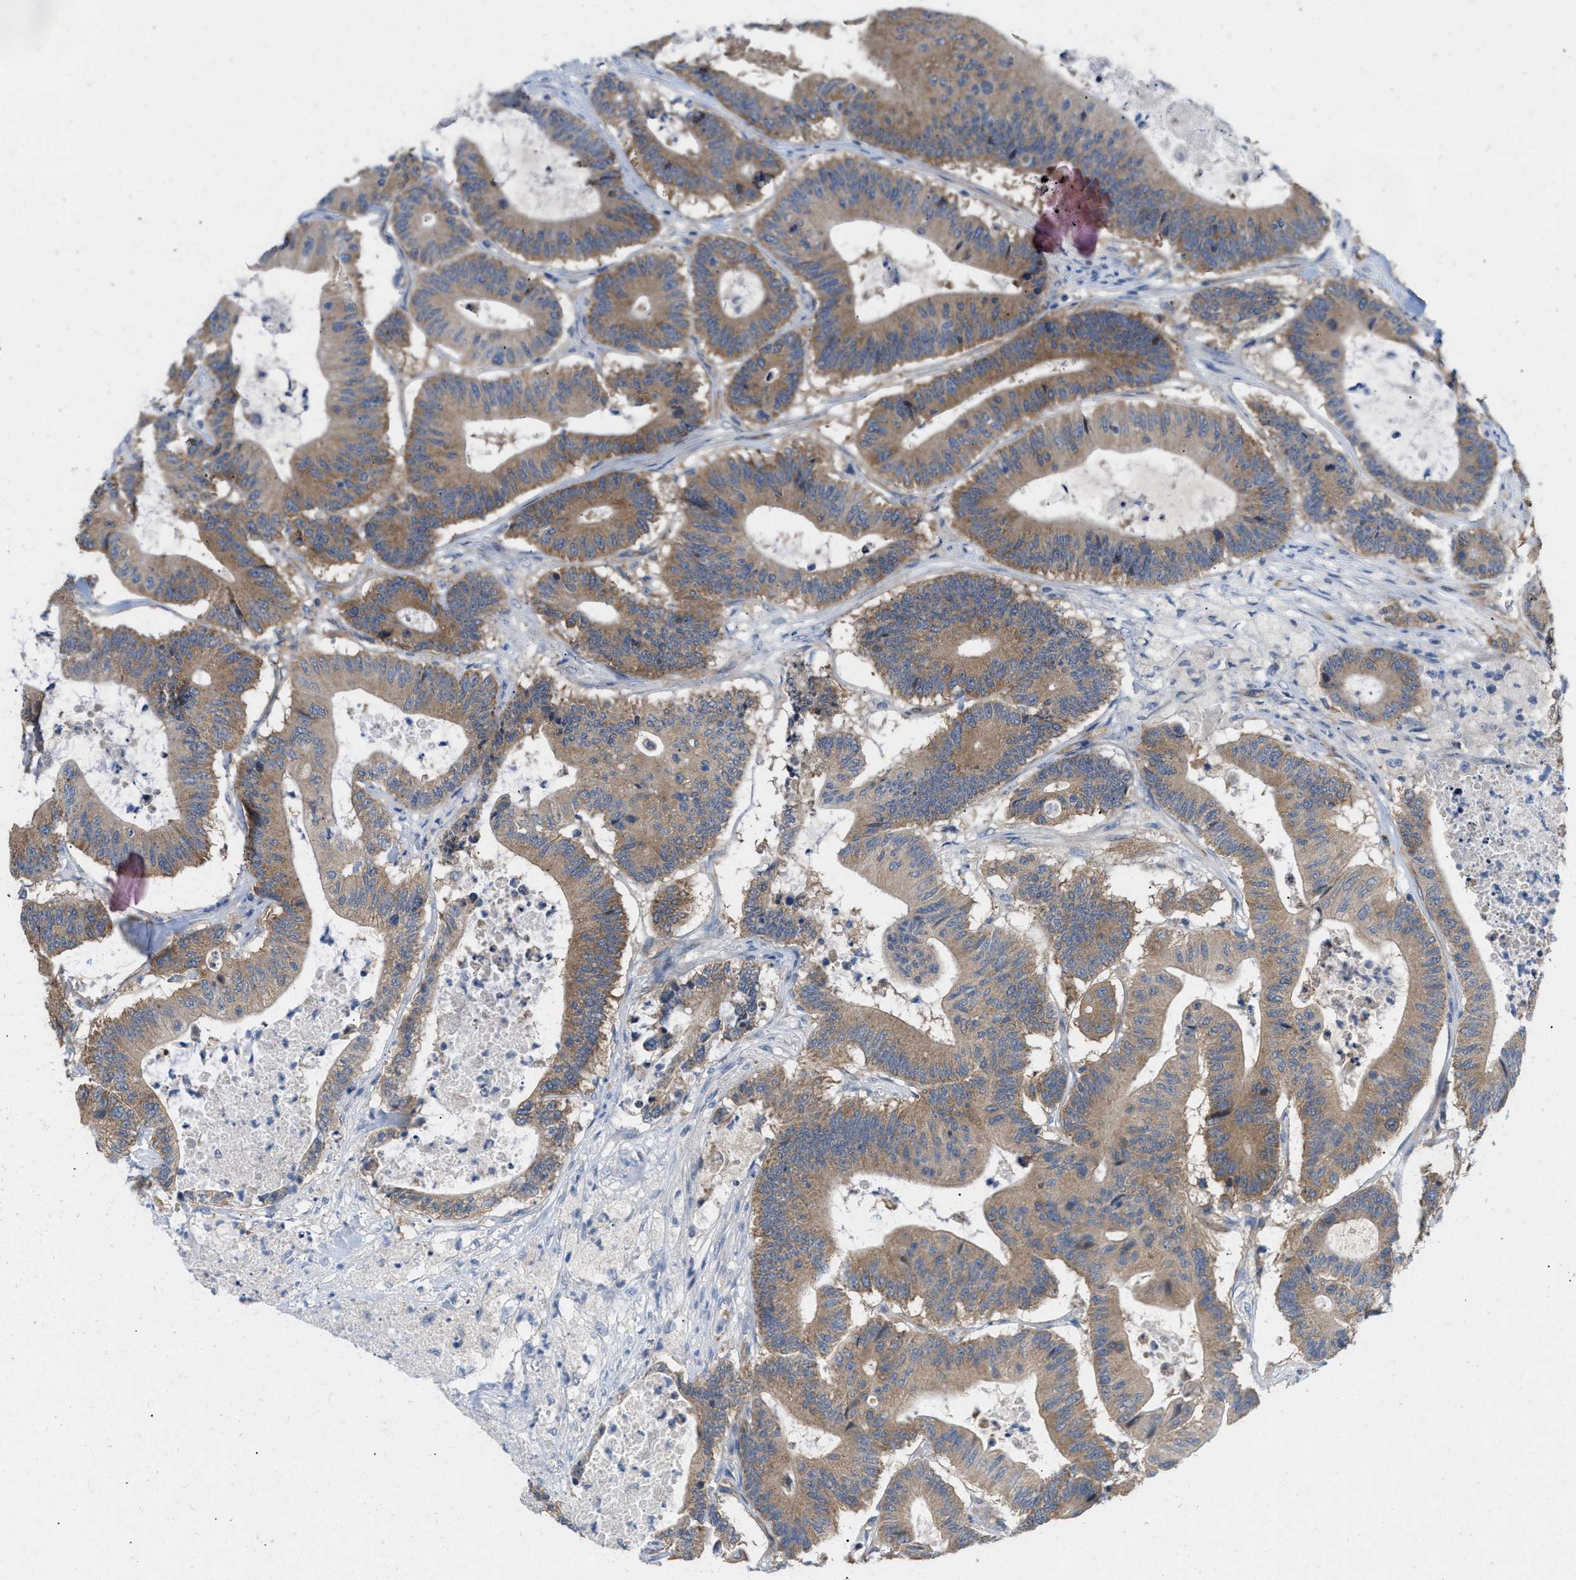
{"staining": {"intensity": "moderate", "quantity": ">75%", "location": "cytoplasmic/membranous"}, "tissue": "colorectal cancer", "cell_type": "Tumor cells", "image_type": "cancer", "snomed": [{"axis": "morphology", "description": "Adenocarcinoma, NOS"}, {"axis": "topography", "description": "Colon"}], "caption": "Tumor cells exhibit medium levels of moderate cytoplasmic/membranous expression in about >75% of cells in human adenocarcinoma (colorectal).", "gene": "UBAP2", "patient": {"sex": "female", "age": 84}}